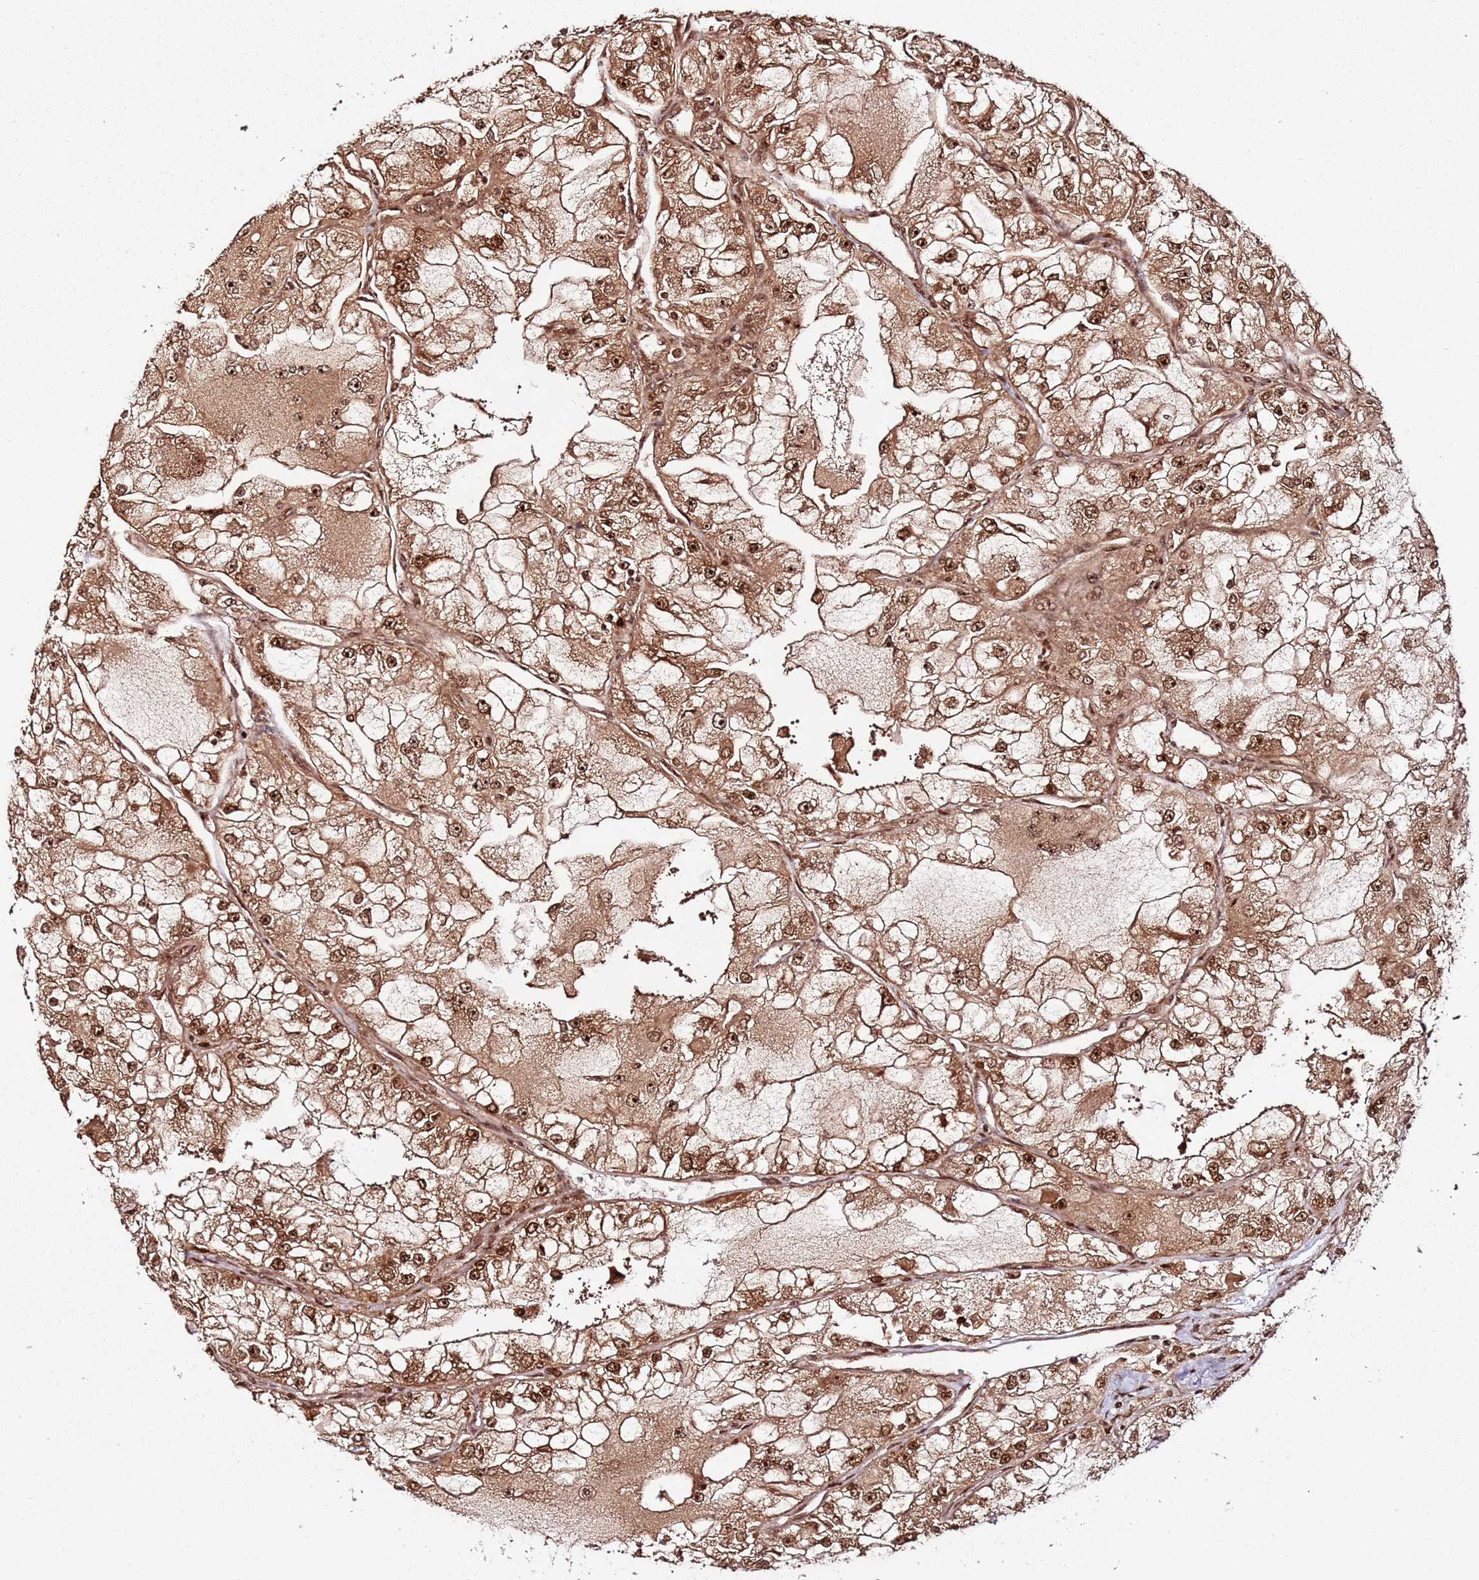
{"staining": {"intensity": "strong", "quantity": ">75%", "location": "nuclear"}, "tissue": "renal cancer", "cell_type": "Tumor cells", "image_type": "cancer", "snomed": [{"axis": "morphology", "description": "Adenocarcinoma, NOS"}, {"axis": "topography", "description": "Kidney"}], "caption": "Human renal adenocarcinoma stained with a brown dye shows strong nuclear positive positivity in about >75% of tumor cells.", "gene": "XRN2", "patient": {"sex": "female", "age": 72}}